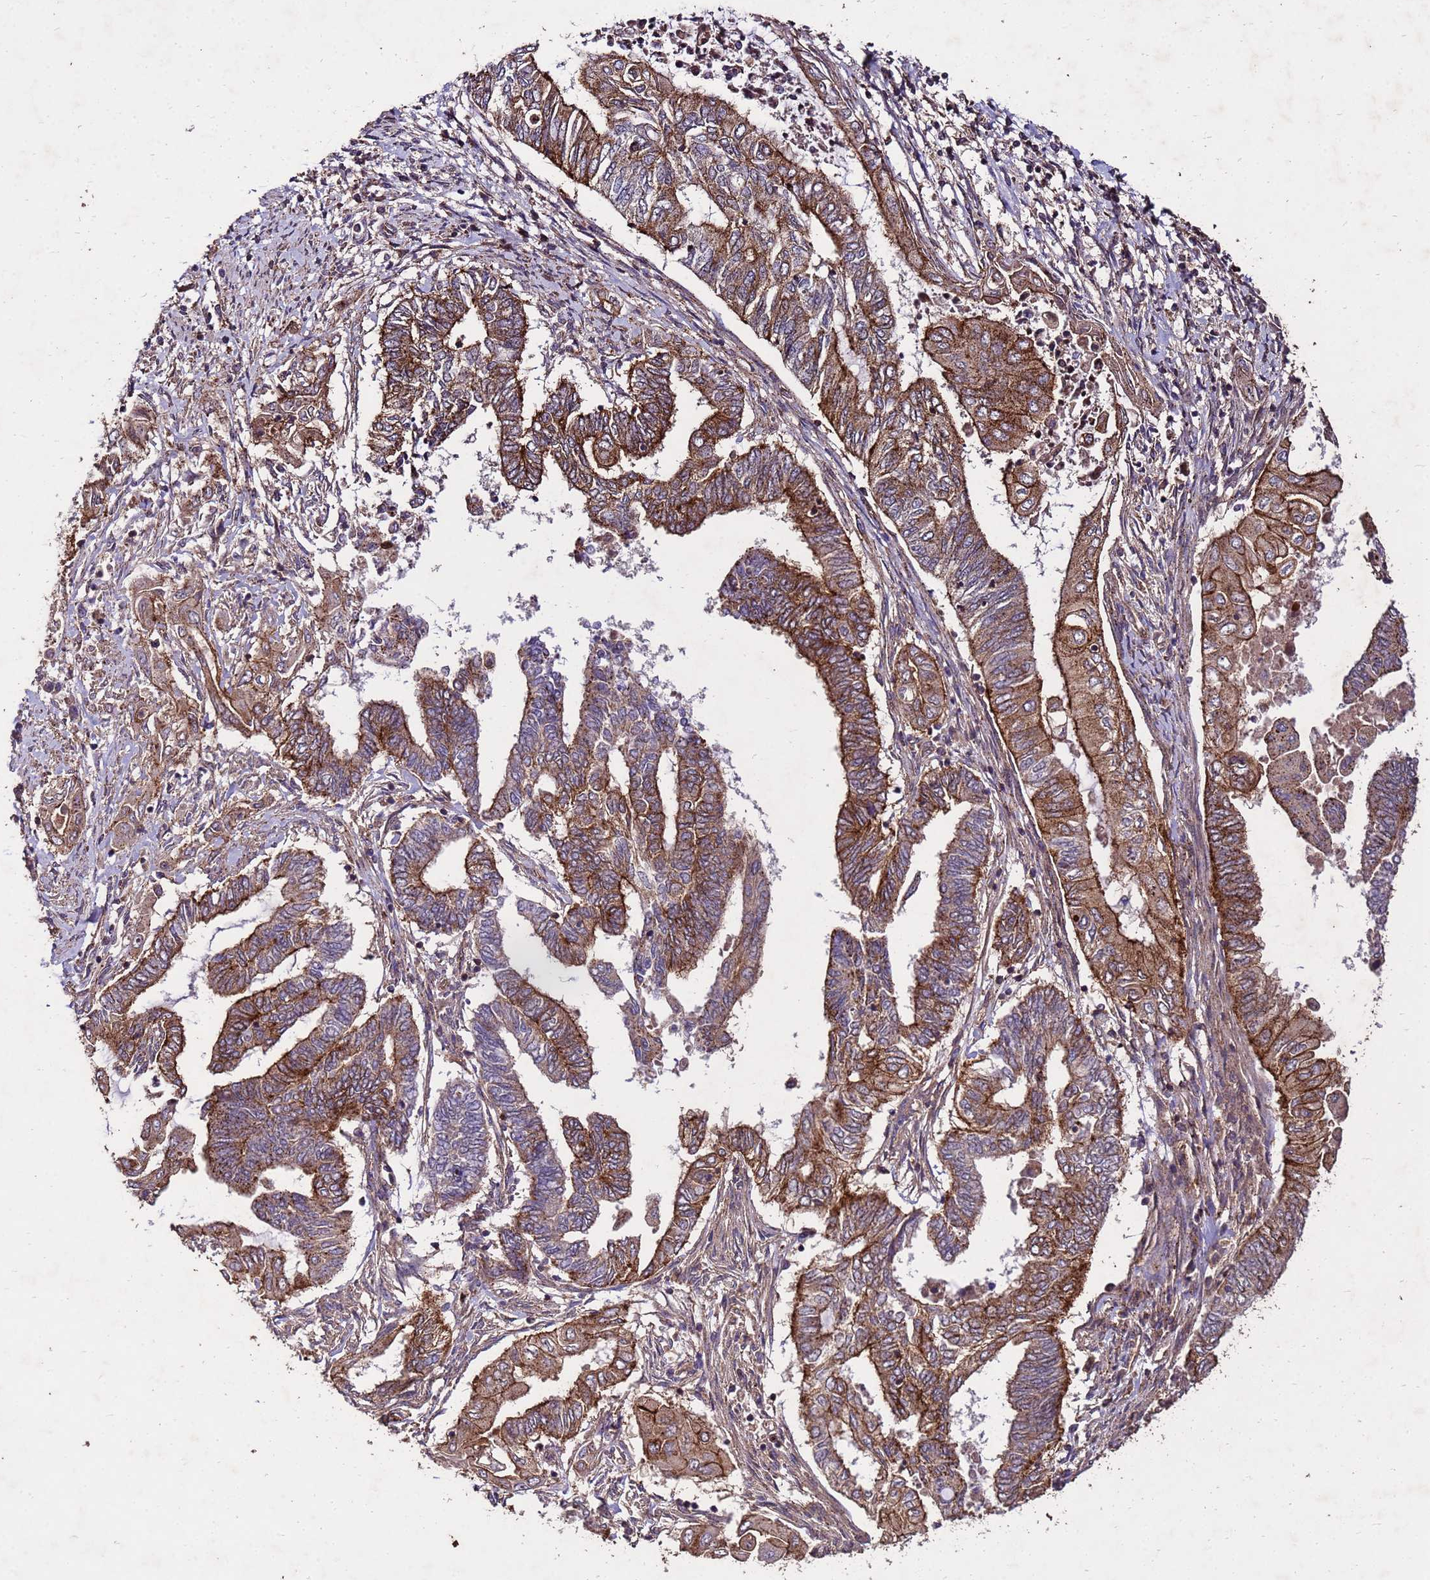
{"staining": {"intensity": "strong", "quantity": ">75%", "location": "cytoplasmic/membranous"}, "tissue": "endometrial cancer", "cell_type": "Tumor cells", "image_type": "cancer", "snomed": [{"axis": "morphology", "description": "Adenocarcinoma, NOS"}, {"axis": "topography", "description": "Uterus"}, {"axis": "topography", "description": "Endometrium"}], "caption": "A brown stain labels strong cytoplasmic/membranous expression of a protein in human adenocarcinoma (endometrial) tumor cells.", "gene": "TOR4A", "patient": {"sex": "female", "age": 70}}